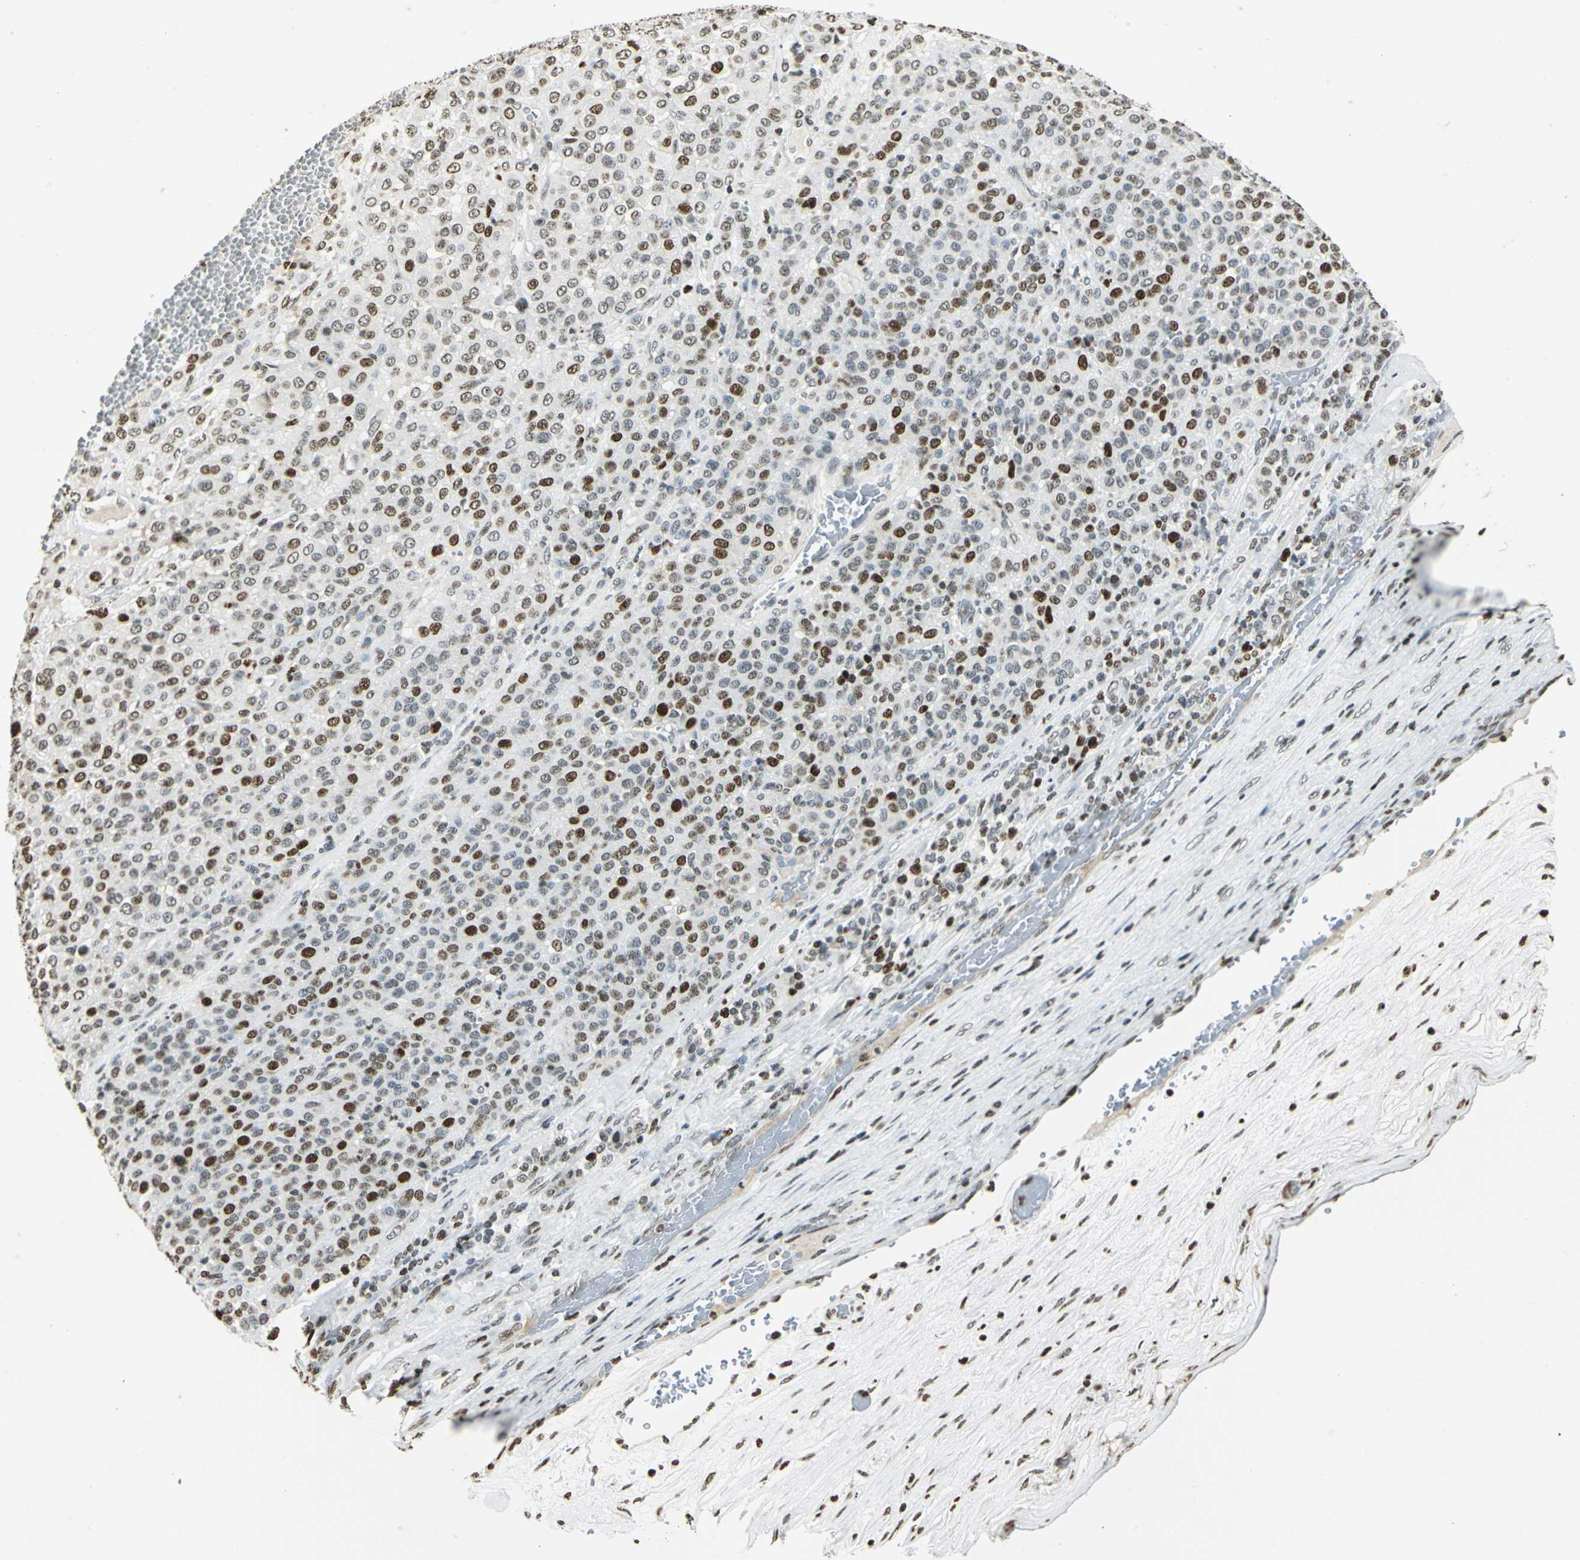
{"staining": {"intensity": "strong", "quantity": "25%-75%", "location": "nuclear"}, "tissue": "melanoma", "cell_type": "Tumor cells", "image_type": "cancer", "snomed": [{"axis": "morphology", "description": "Malignant melanoma, Metastatic site"}, {"axis": "topography", "description": "Pancreas"}], "caption": "Protein staining of melanoma tissue demonstrates strong nuclear positivity in approximately 25%-75% of tumor cells.", "gene": "MCM4", "patient": {"sex": "female", "age": 30}}